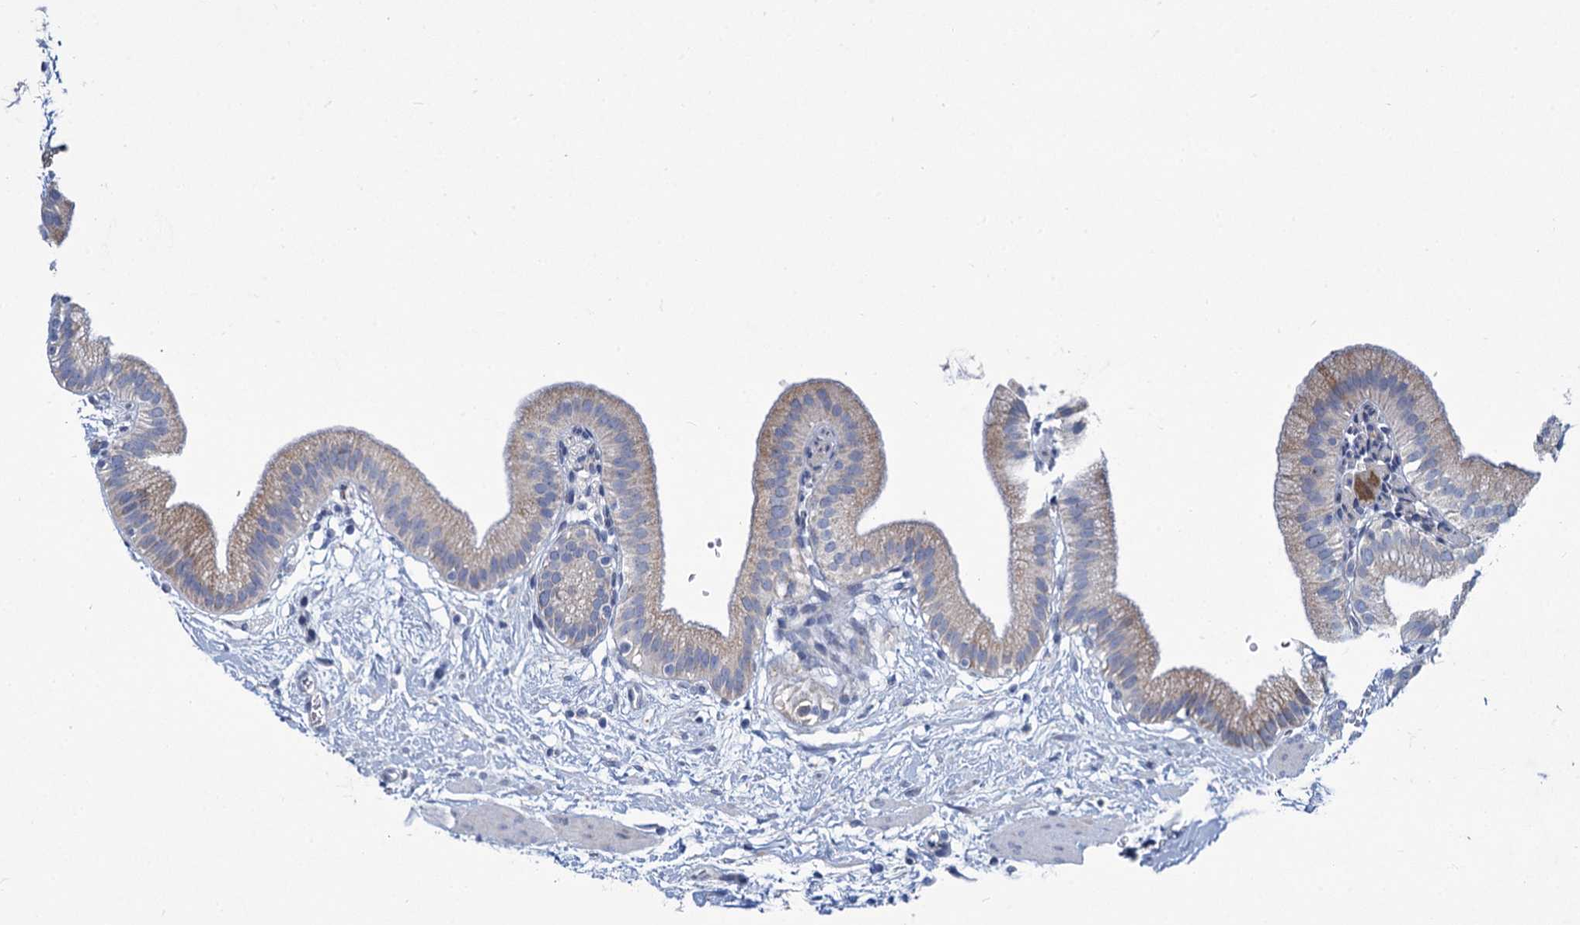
{"staining": {"intensity": "weak", "quantity": "25%-75%", "location": "cytoplasmic/membranous"}, "tissue": "gallbladder", "cell_type": "Glandular cells", "image_type": "normal", "snomed": [{"axis": "morphology", "description": "Normal tissue, NOS"}, {"axis": "topography", "description": "Gallbladder"}], "caption": "Immunohistochemical staining of benign human gallbladder exhibits weak cytoplasmic/membranous protein staining in approximately 25%-75% of glandular cells.", "gene": "PRSS35", "patient": {"sex": "male", "age": 55}}